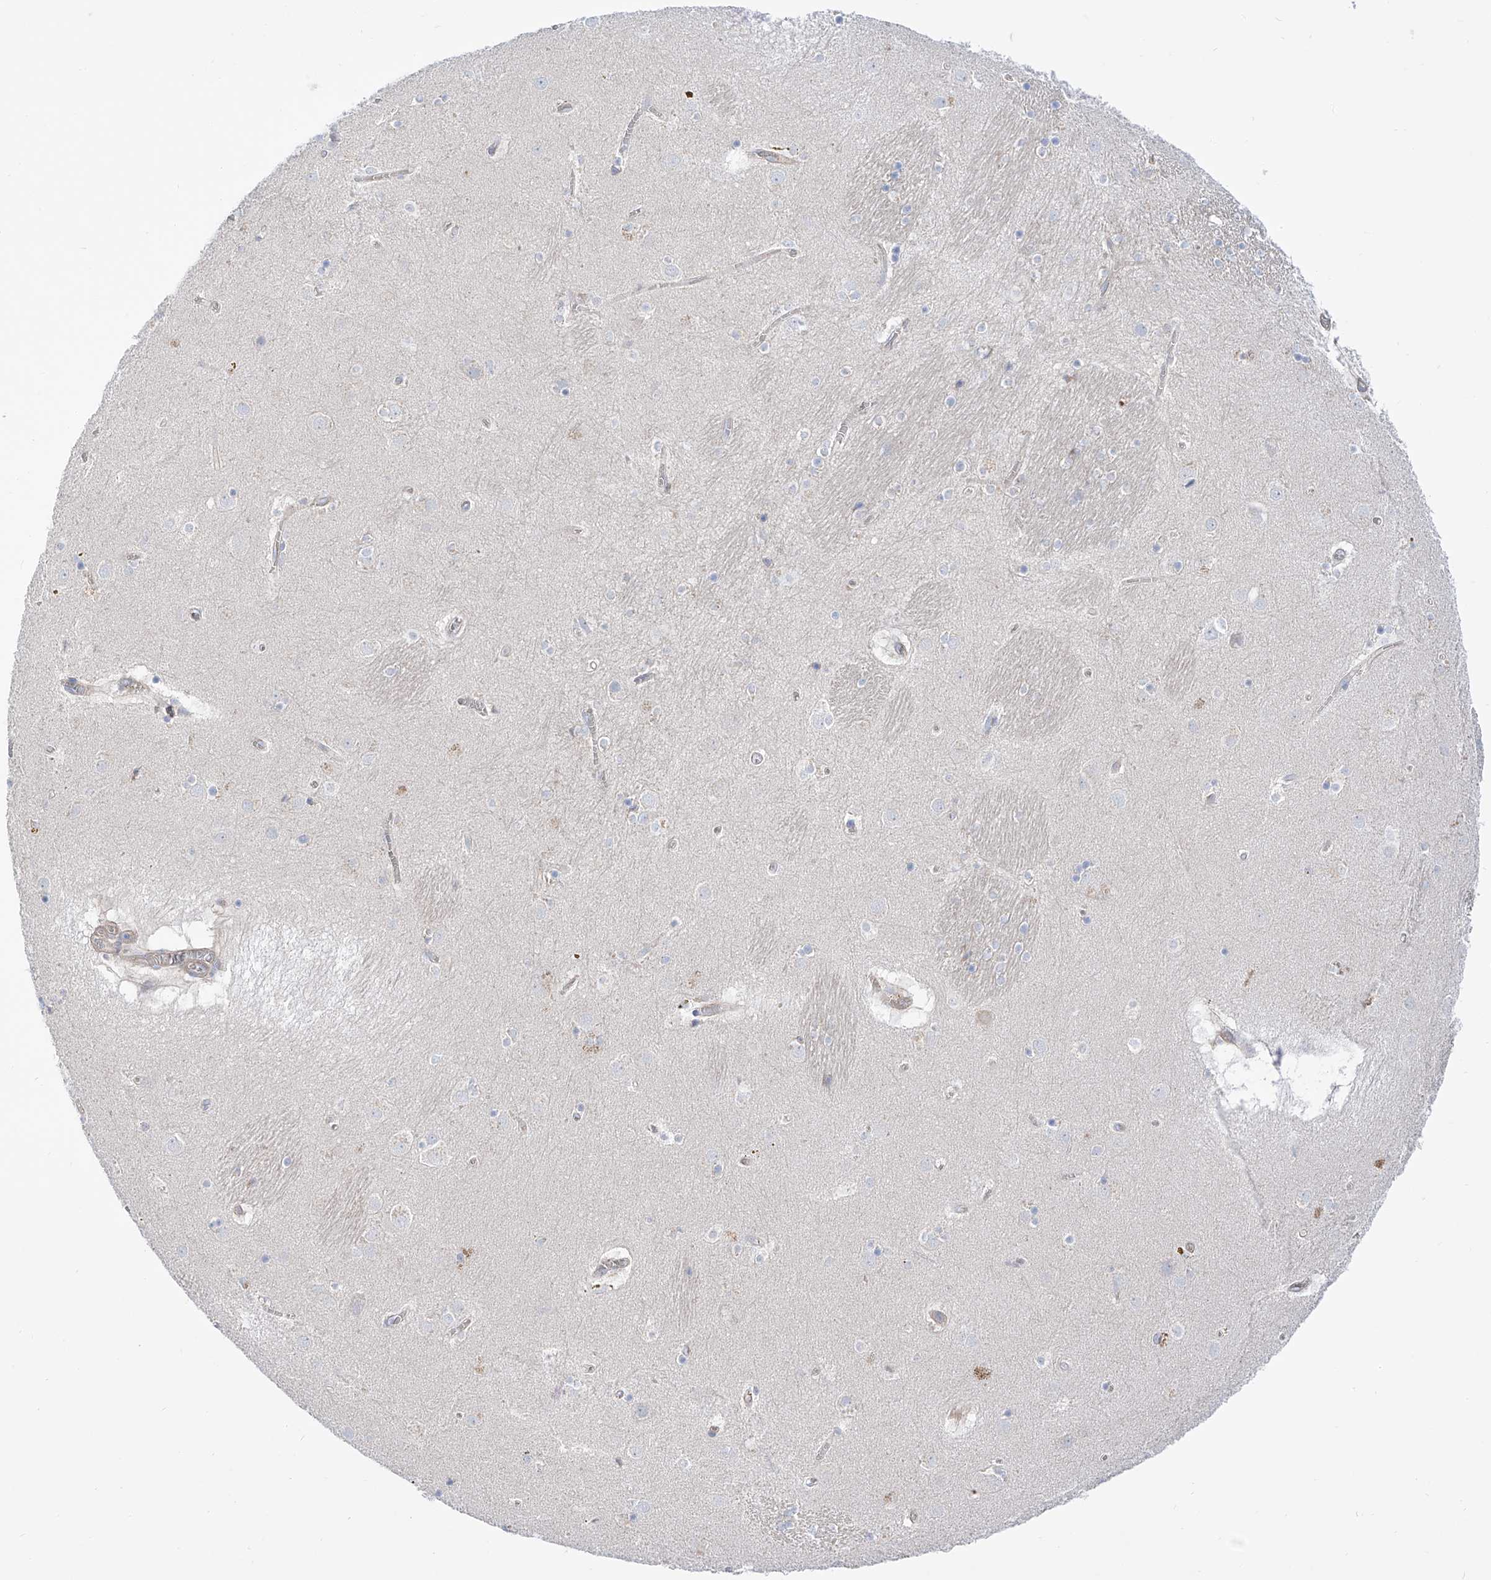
{"staining": {"intensity": "negative", "quantity": "none", "location": "none"}, "tissue": "caudate", "cell_type": "Glial cells", "image_type": "normal", "snomed": [{"axis": "morphology", "description": "Normal tissue, NOS"}, {"axis": "topography", "description": "Lateral ventricle wall"}], "caption": "Unremarkable caudate was stained to show a protein in brown. There is no significant staining in glial cells. Brightfield microscopy of immunohistochemistry (IHC) stained with DAB (3,3'-diaminobenzidine) (brown) and hematoxylin (blue), captured at high magnification.", "gene": "LCA5", "patient": {"sex": "male", "age": 70}}